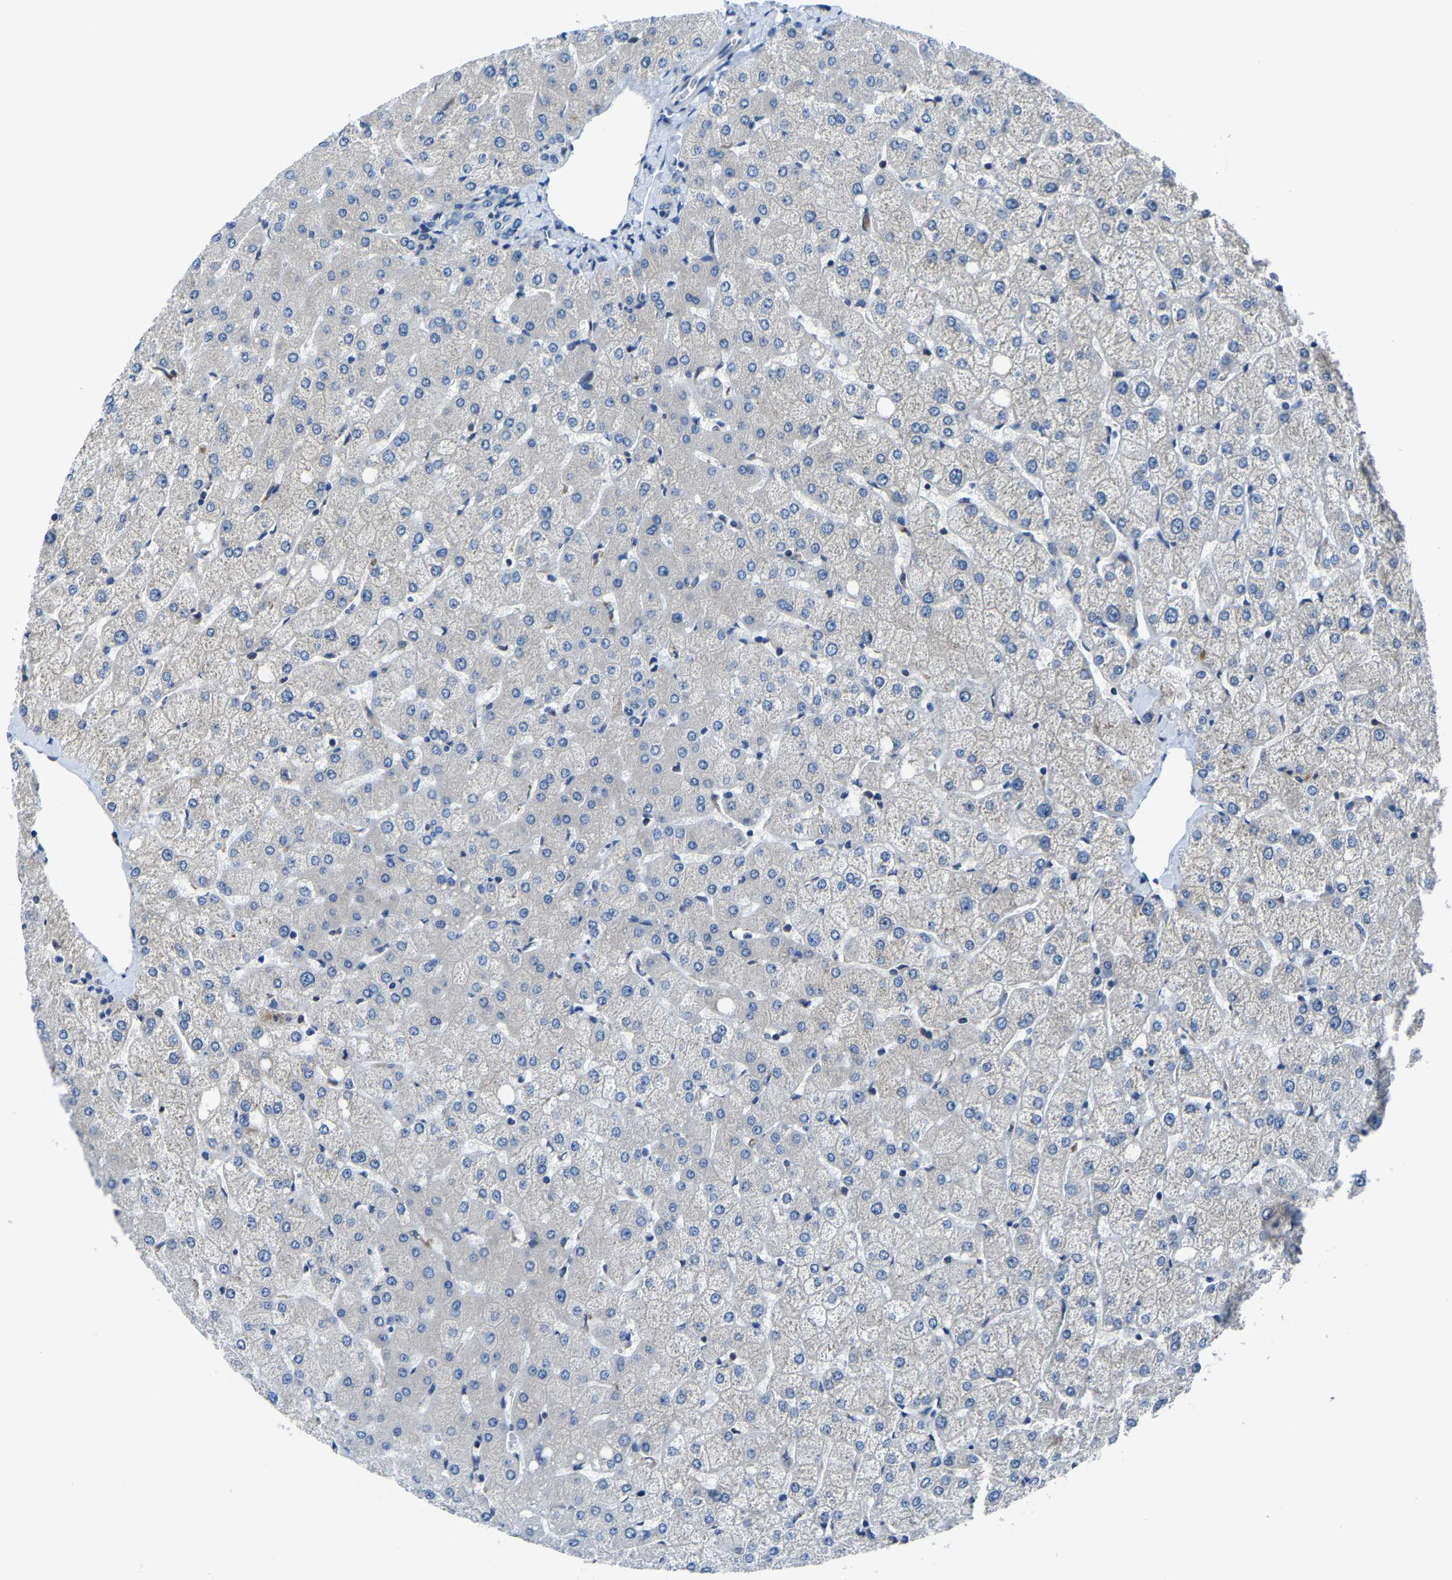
{"staining": {"intensity": "negative", "quantity": "none", "location": "none"}, "tissue": "liver", "cell_type": "Cholangiocytes", "image_type": "normal", "snomed": [{"axis": "morphology", "description": "Normal tissue, NOS"}, {"axis": "topography", "description": "Liver"}], "caption": "DAB (3,3'-diaminobenzidine) immunohistochemical staining of benign human liver exhibits no significant positivity in cholangiocytes.", "gene": "G3BP2", "patient": {"sex": "female", "age": 54}}